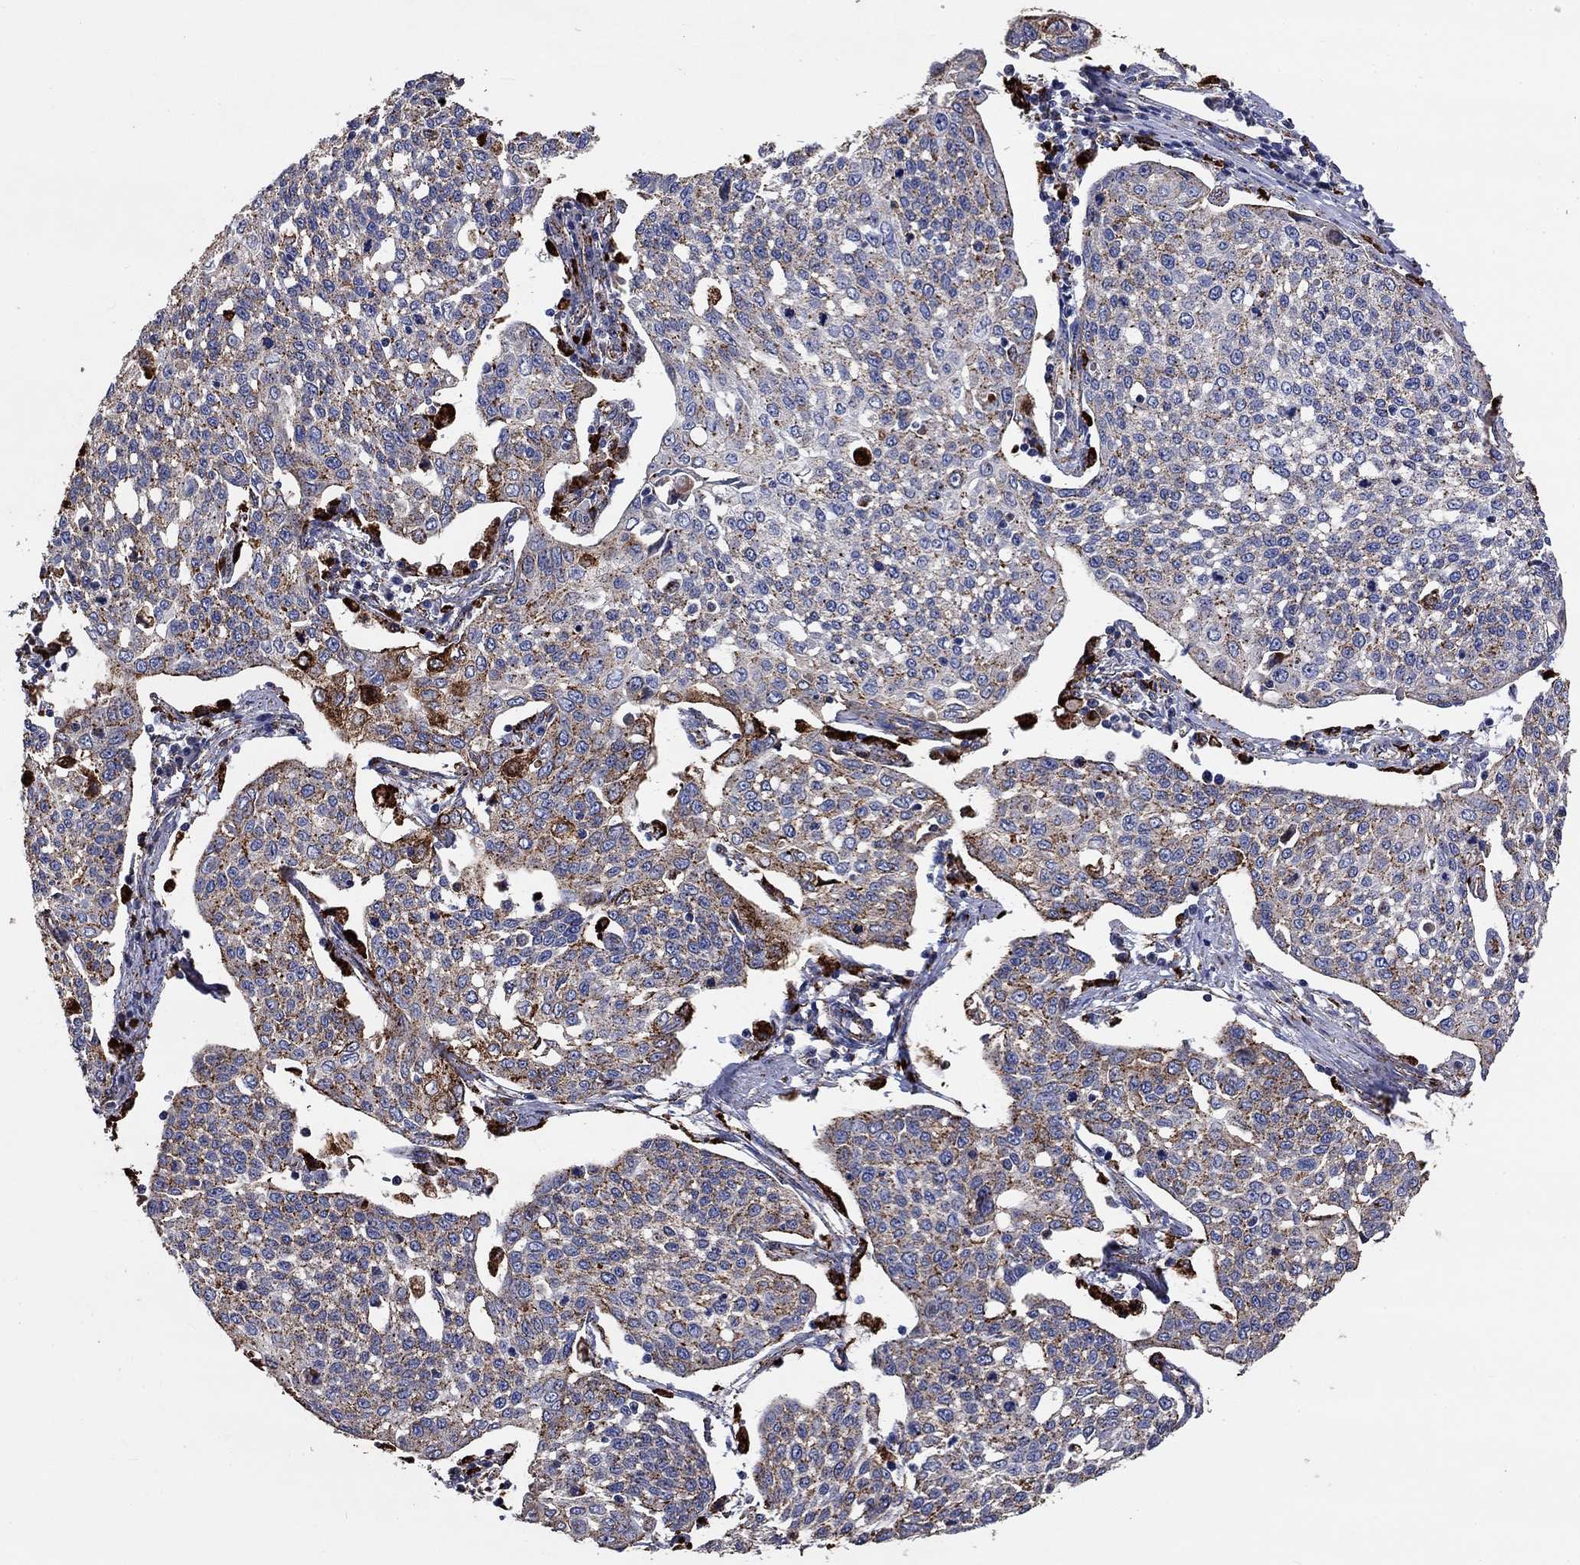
{"staining": {"intensity": "moderate", "quantity": ">75%", "location": "cytoplasmic/membranous"}, "tissue": "cervical cancer", "cell_type": "Tumor cells", "image_type": "cancer", "snomed": [{"axis": "morphology", "description": "Squamous cell carcinoma, NOS"}, {"axis": "topography", "description": "Cervix"}], "caption": "About >75% of tumor cells in human cervical cancer (squamous cell carcinoma) reveal moderate cytoplasmic/membranous protein expression as visualized by brown immunohistochemical staining.", "gene": "CTSB", "patient": {"sex": "female", "age": 34}}